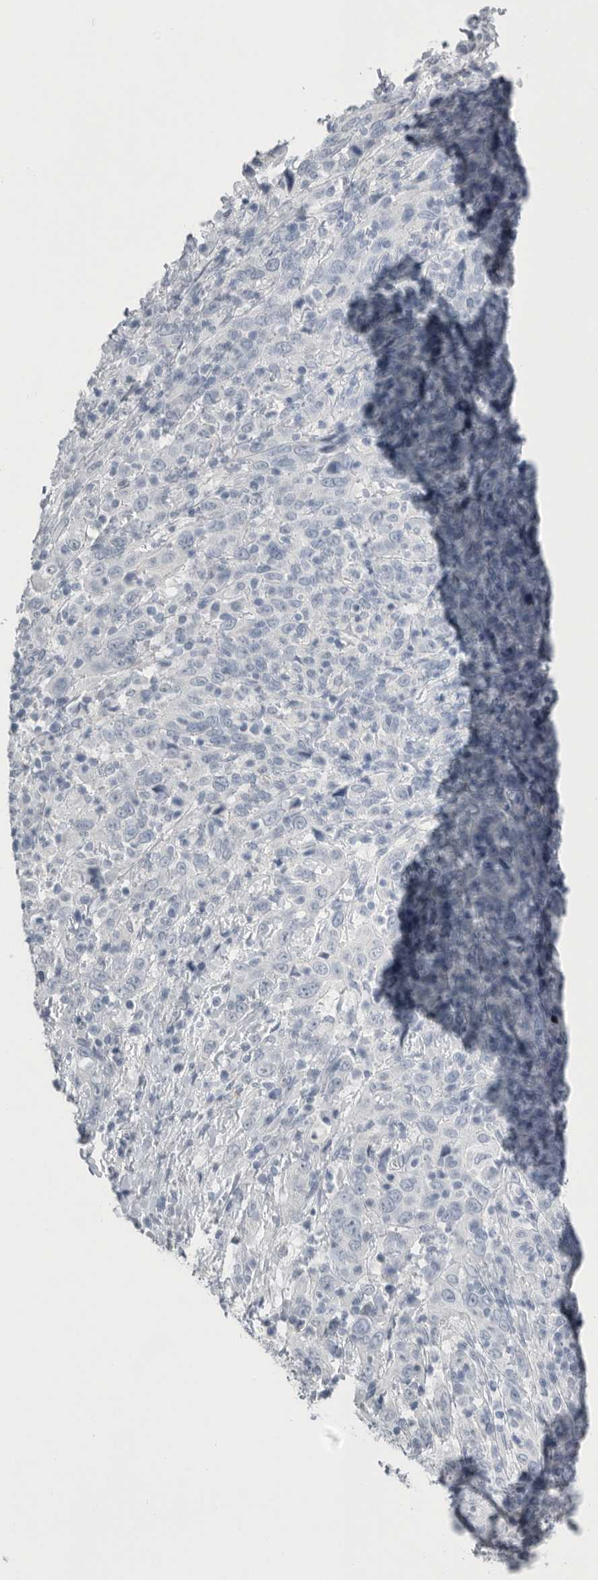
{"staining": {"intensity": "negative", "quantity": "none", "location": "none"}, "tissue": "cervical cancer", "cell_type": "Tumor cells", "image_type": "cancer", "snomed": [{"axis": "morphology", "description": "Squamous cell carcinoma, NOS"}, {"axis": "topography", "description": "Cervix"}], "caption": "This image is of squamous cell carcinoma (cervical) stained with immunohistochemistry to label a protein in brown with the nuclei are counter-stained blue. There is no expression in tumor cells.", "gene": "TIMP1", "patient": {"sex": "female", "age": 46}}